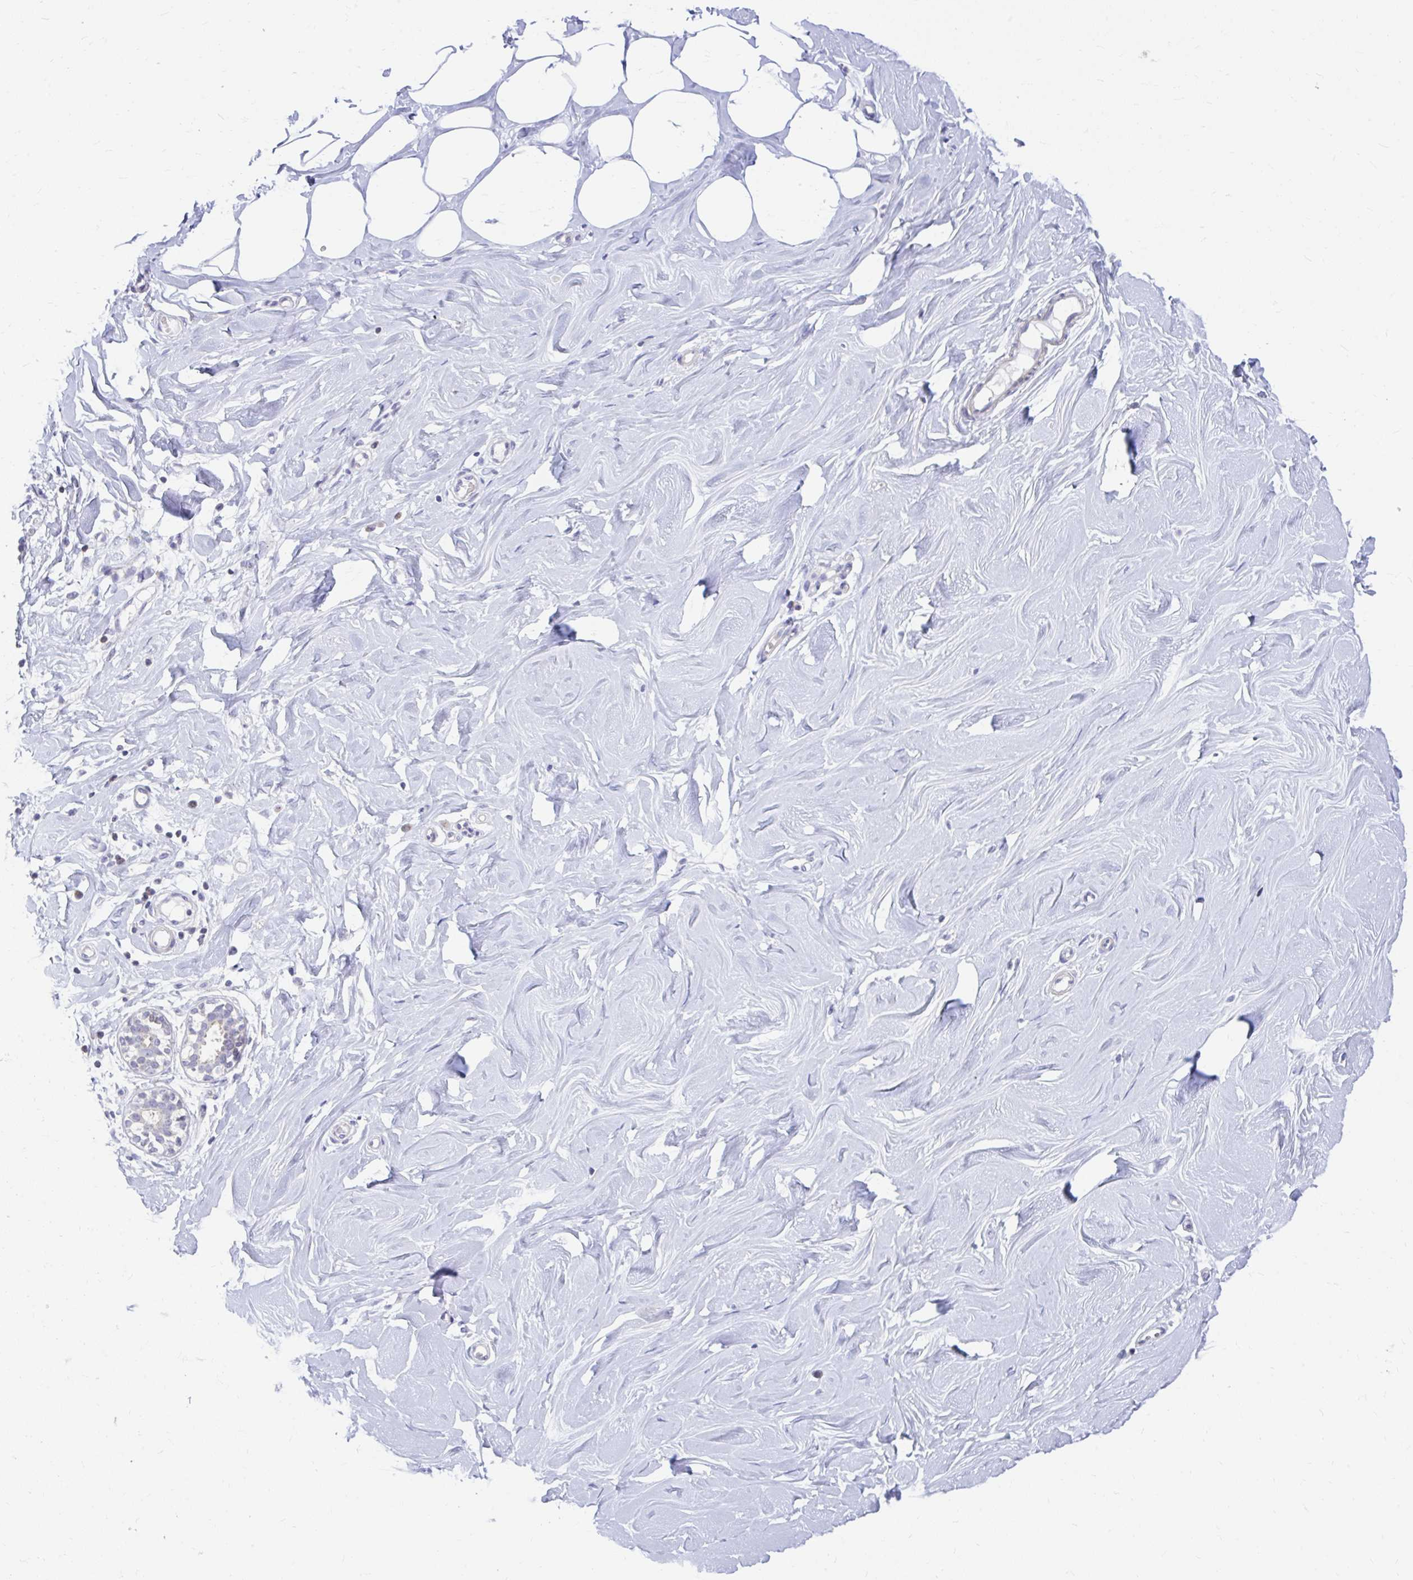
{"staining": {"intensity": "negative", "quantity": "none", "location": "none"}, "tissue": "breast", "cell_type": "Adipocytes", "image_type": "normal", "snomed": [{"axis": "morphology", "description": "Normal tissue, NOS"}, {"axis": "topography", "description": "Breast"}], "caption": "A micrograph of breast stained for a protein reveals no brown staining in adipocytes.", "gene": "RADIL", "patient": {"sex": "female", "age": 27}}